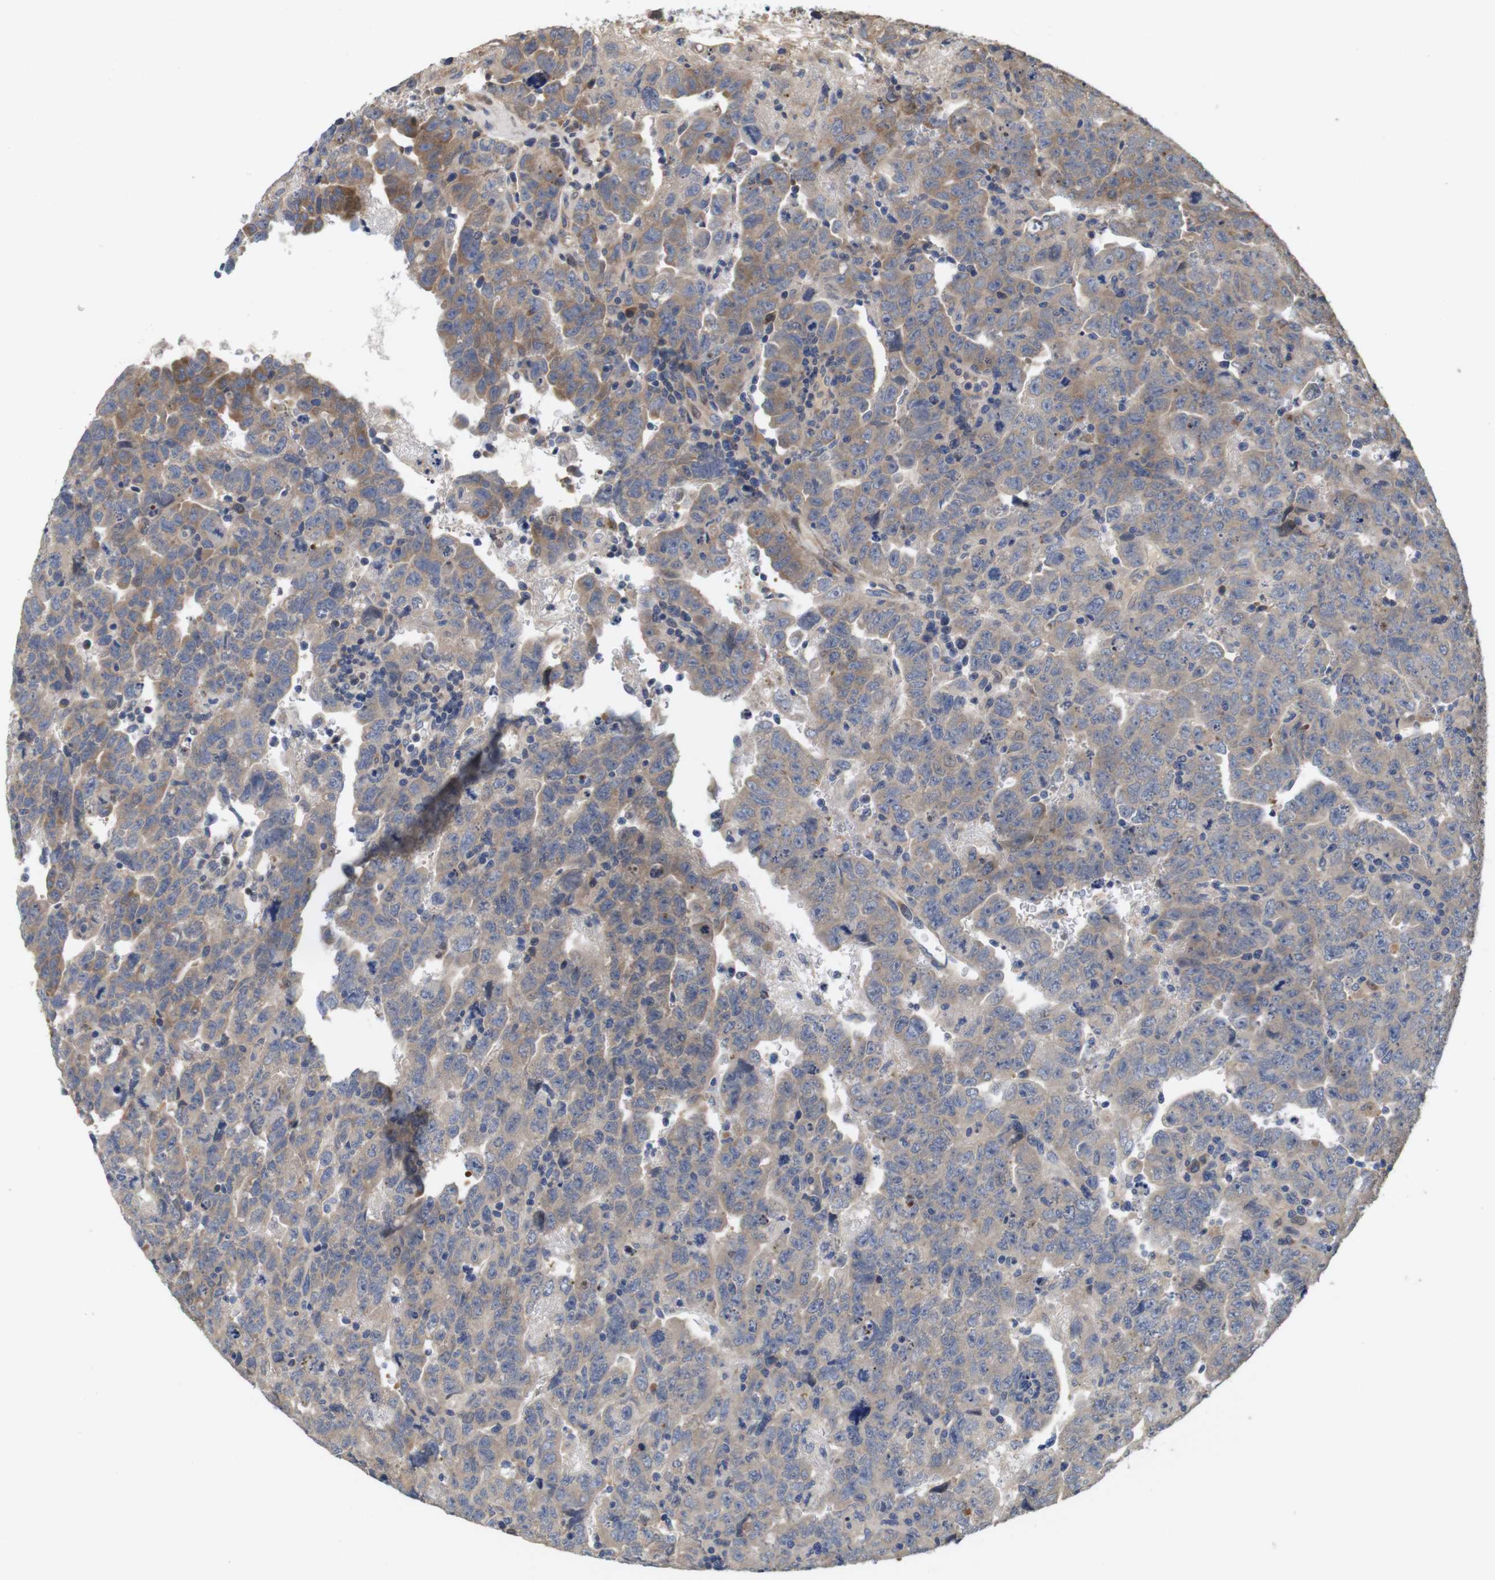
{"staining": {"intensity": "weak", "quantity": ">75%", "location": "cytoplasmic/membranous"}, "tissue": "testis cancer", "cell_type": "Tumor cells", "image_type": "cancer", "snomed": [{"axis": "morphology", "description": "Carcinoma, Embryonal, NOS"}, {"axis": "topography", "description": "Testis"}], "caption": "IHC image of human embryonal carcinoma (testis) stained for a protein (brown), which displays low levels of weak cytoplasmic/membranous positivity in approximately >75% of tumor cells.", "gene": "SPRY3", "patient": {"sex": "male", "age": 28}}